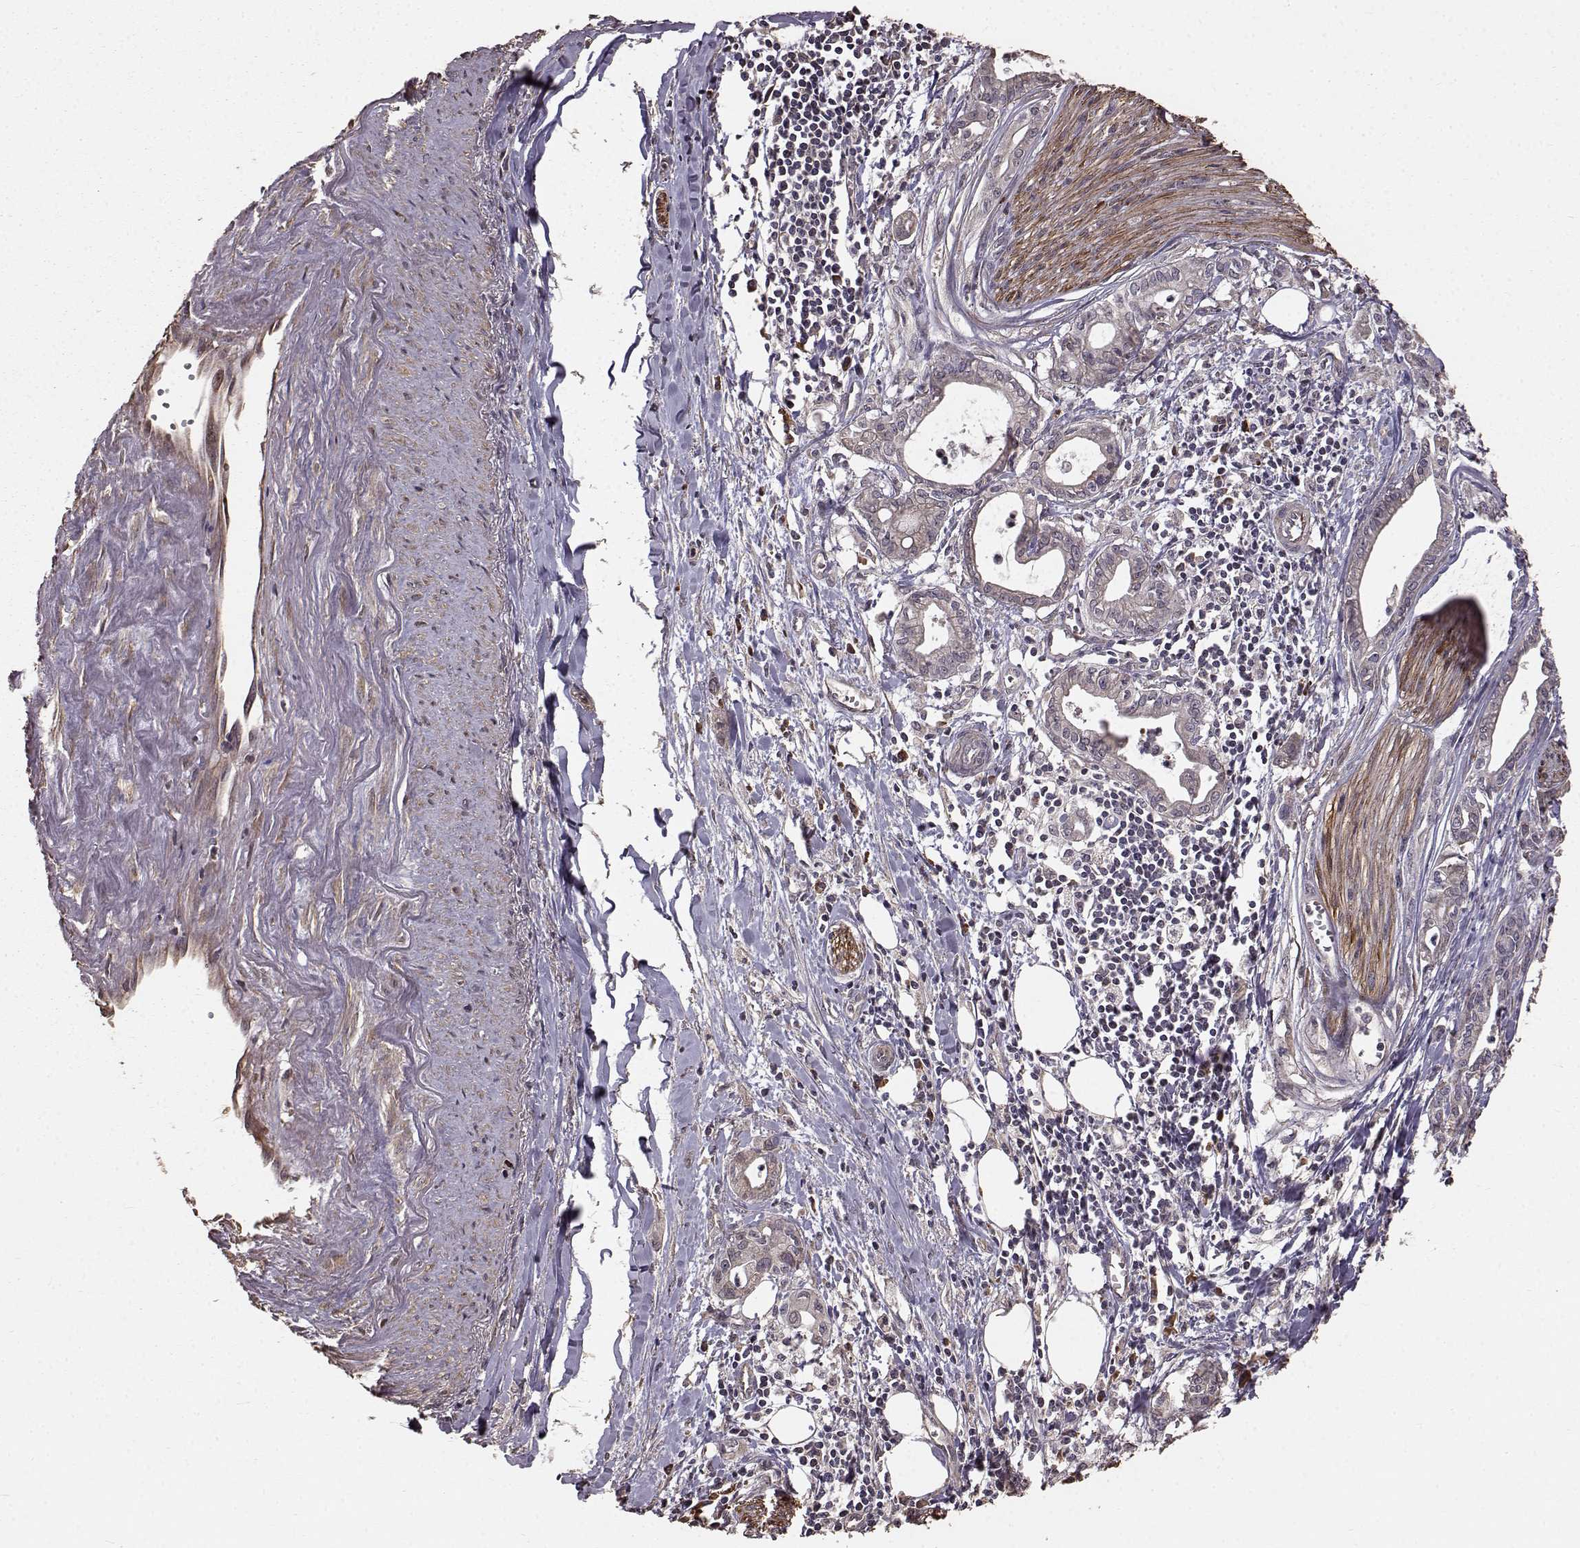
{"staining": {"intensity": "strong", "quantity": "<25%", "location": "cytoplasmic/membranous"}, "tissue": "pancreatic cancer", "cell_type": "Tumor cells", "image_type": "cancer", "snomed": [{"axis": "morphology", "description": "Adenocarcinoma, NOS"}, {"axis": "topography", "description": "Pancreas"}], "caption": "Protein expression analysis of pancreatic cancer exhibits strong cytoplasmic/membranous expression in approximately <25% of tumor cells.", "gene": "USP15", "patient": {"sex": "male", "age": 71}}